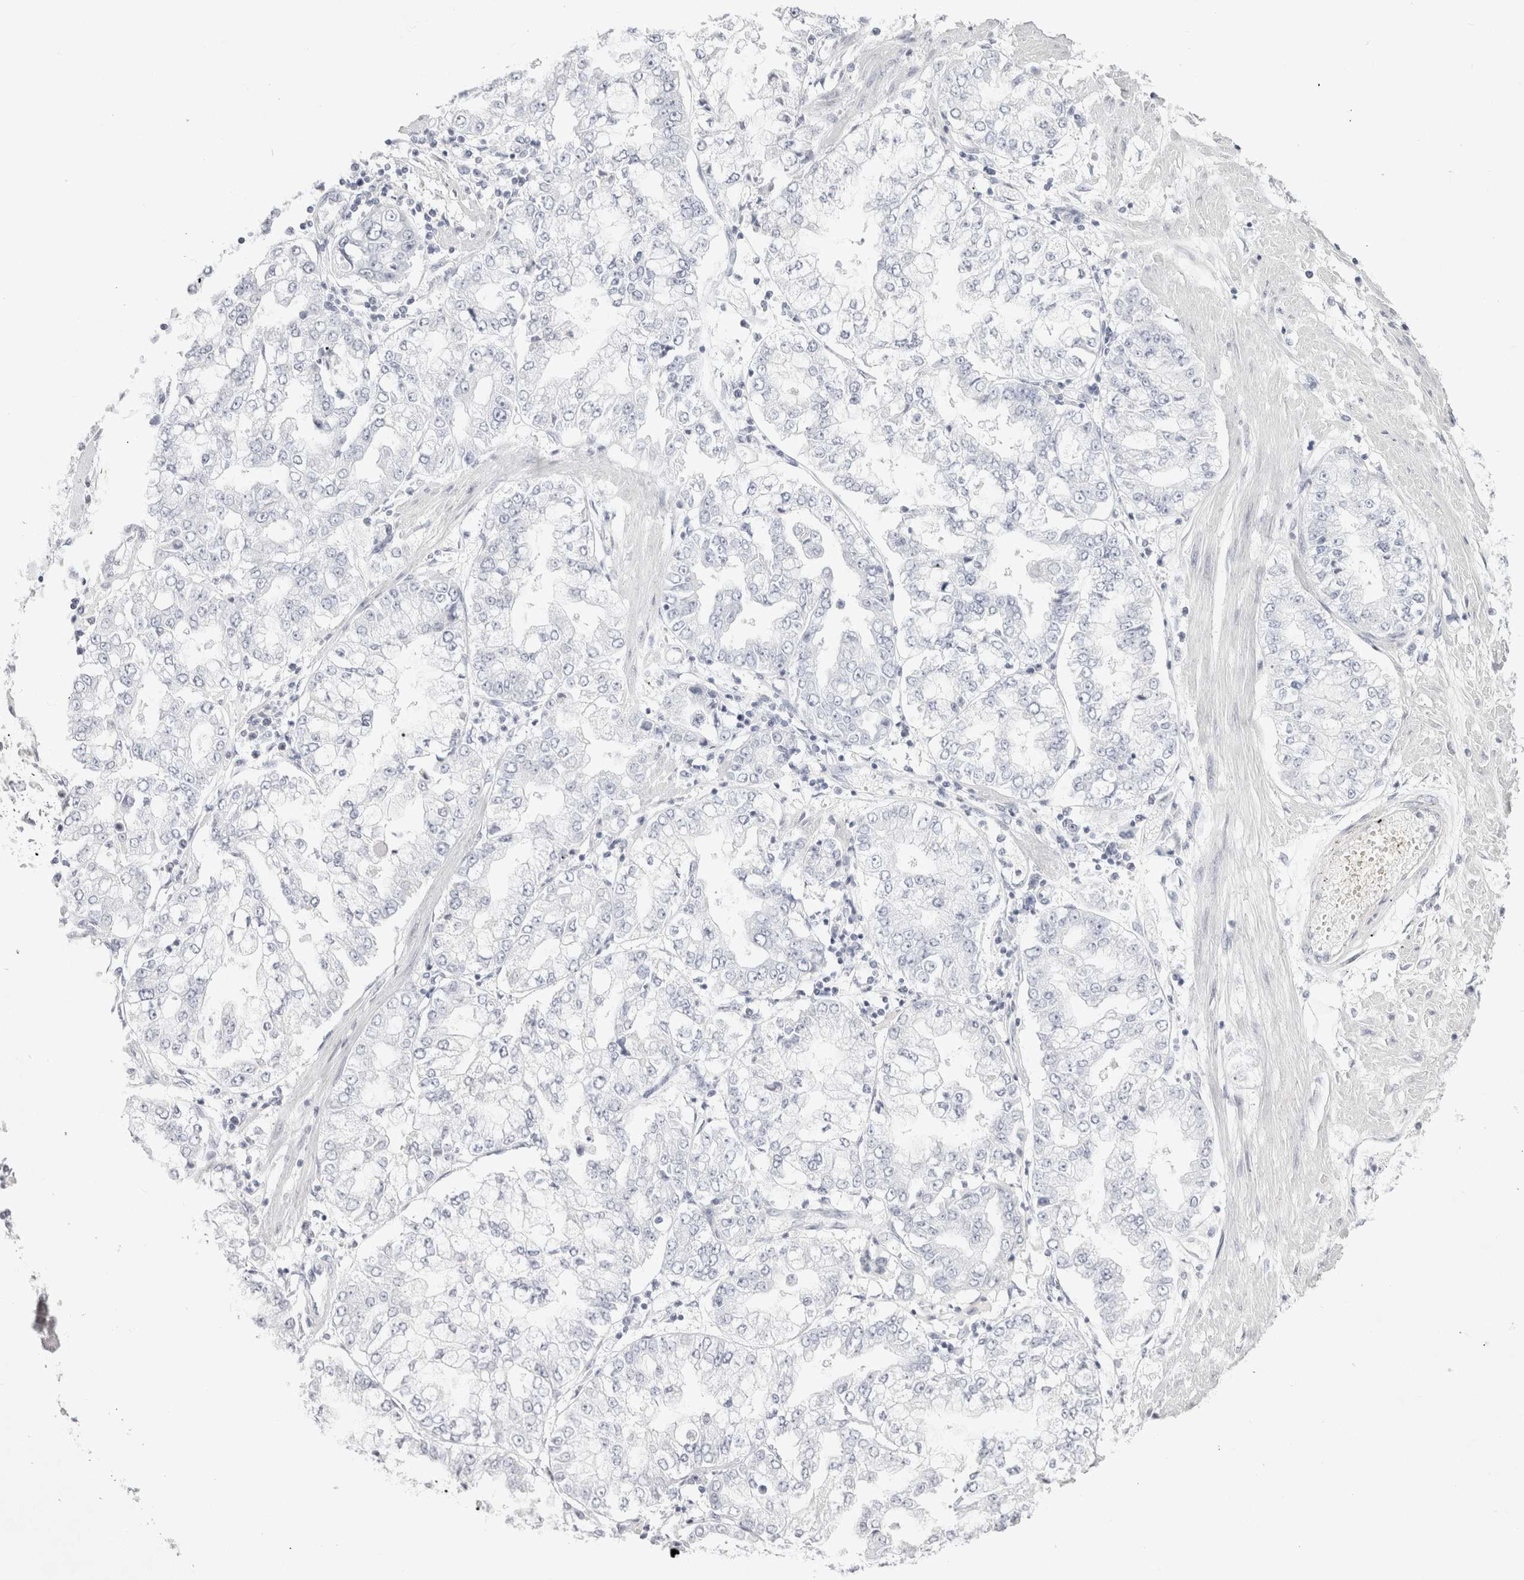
{"staining": {"intensity": "negative", "quantity": "none", "location": "none"}, "tissue": "stomach cancer", "cell_type": "Tumor cells", "image_type": "cancer", "snomed": [{"axis": "morphology", "description": "Adenocarcinoma, NOS"}, {"axis": "topography", "description": "Stomach"}], "caption": "Stomach cancer (adenocarcinoma) was stained to show a protein in brown. There is no significant staining in tumor cells.", "gene": "GARIN1A", "patient": {"sex": "male", "age": 76}}